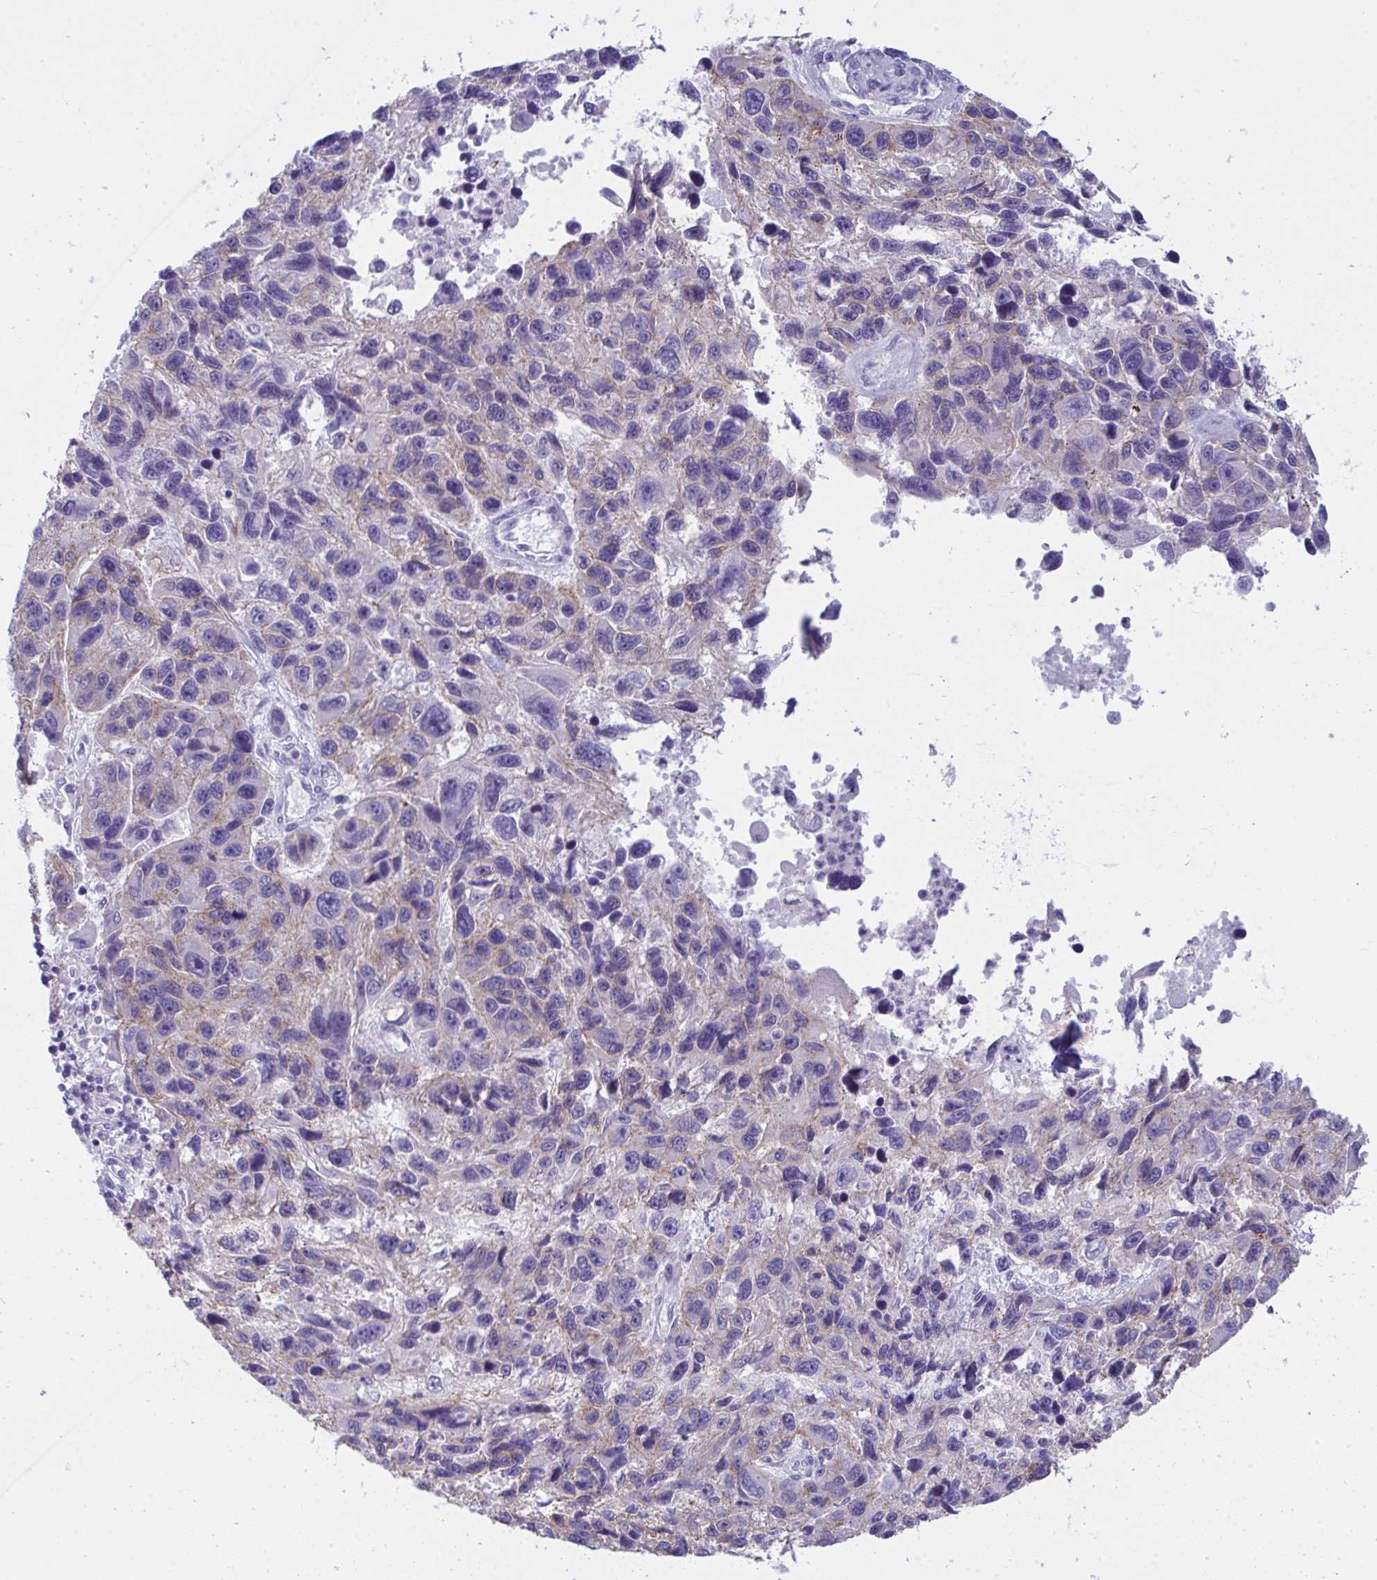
{"staining": {"intensity": "weak", "quantity": "<25%", "location": "cytoplasmic/membranous"}, "tissue": "melanoma", "cell_type": "Tumor cells", "image_type": "cancer", "snomed": [{"axis": "morphology", "description": "Malignant melanoma, NOS"}, {"axis": "topography", "description": "Skin"}], "caption": "Immunohistochemistry of melanoma demonstrates no positivity in tumor cells.", "gene": "GLB1L2", "patient": {"sex": "male", "age": 53}}